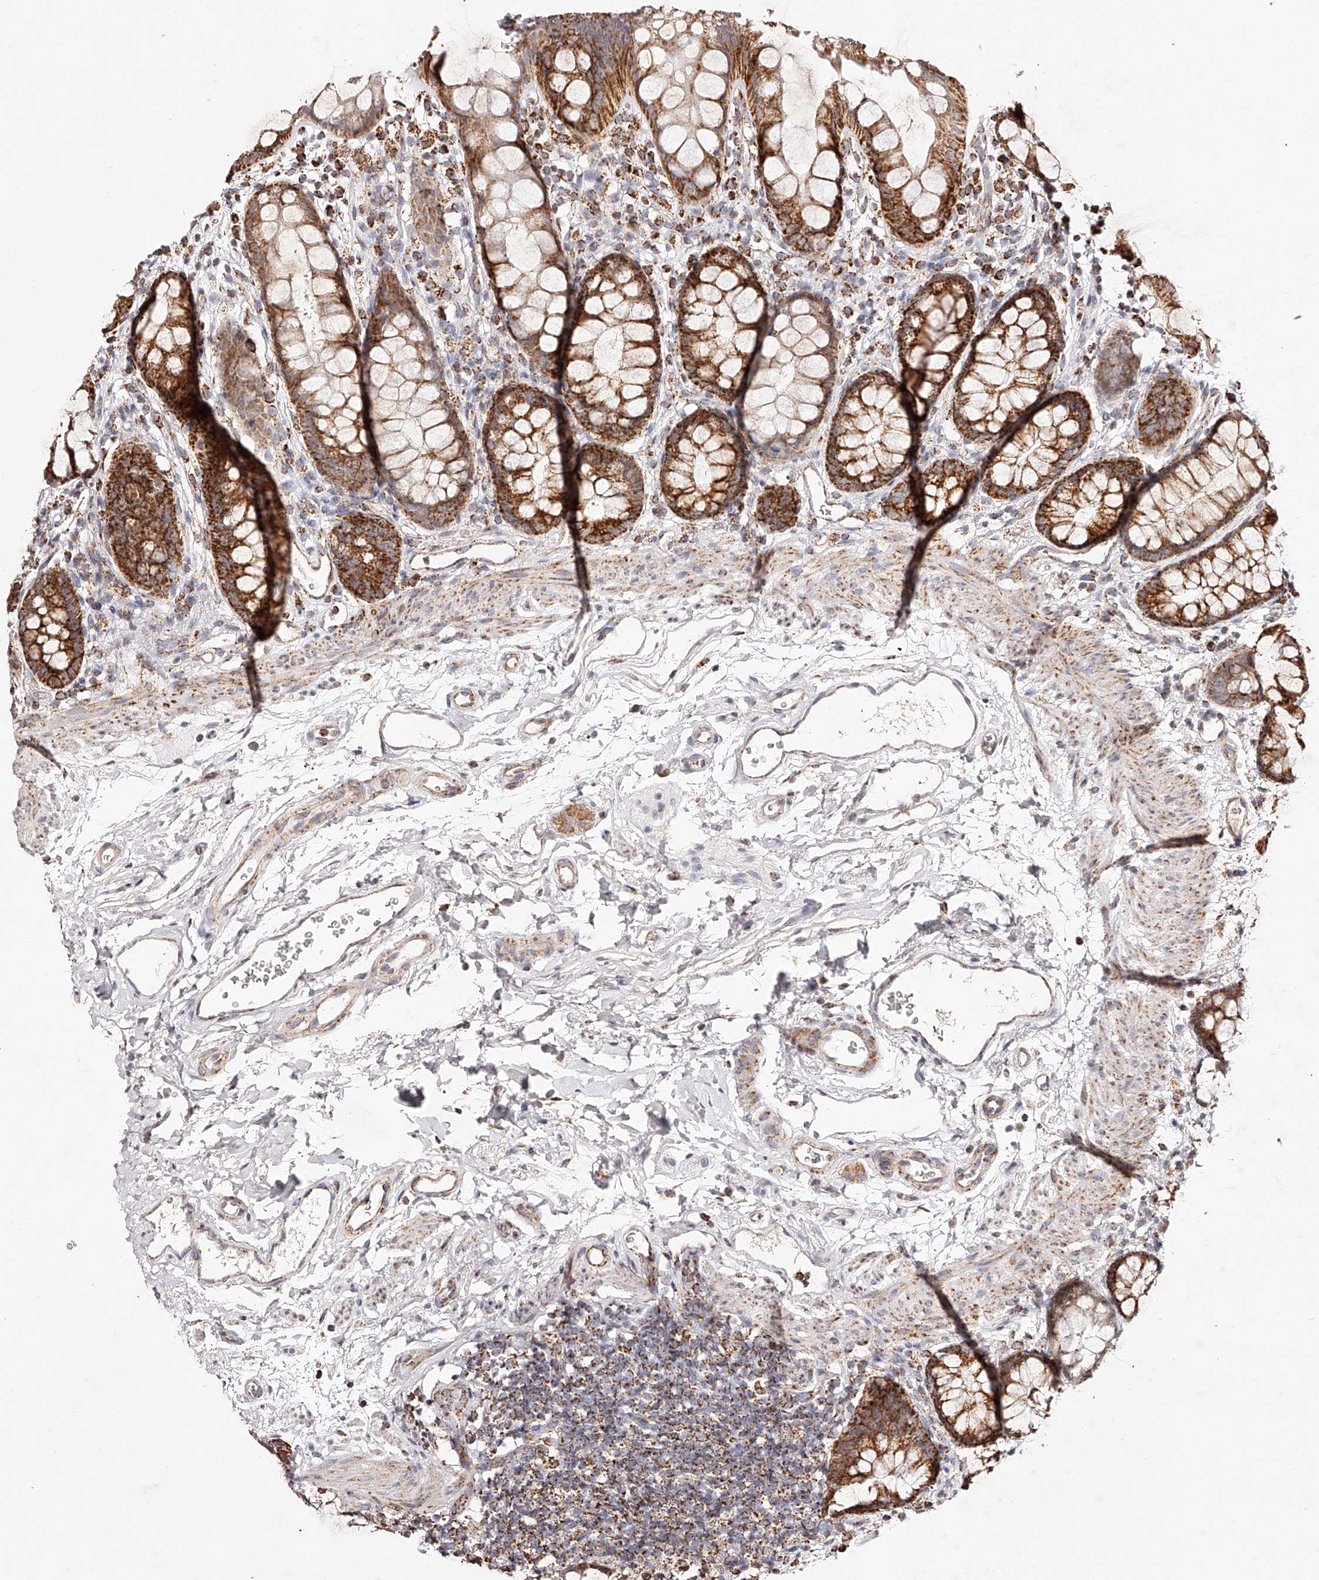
{"staining": {"intensity": "strong", "quantity": ">75%", "location": "cytoplasmic/membranous"}, "tissue": "rectum", "cell_type": "Glandular cells", "image_type": "normal", "snomed": [{"axis": "morphology", "description": "Normal tissue, NOS"}, {"axis": "topography", "description": "Rectum"}], "caption": "Immunohistochemical staining of benign rectum demonstrates strong cytoplasmic/membranous protein expression in about >75% of glandular cells.", "gene": "NDUFV3", "patient": {"sex": "female", "age": 65}}